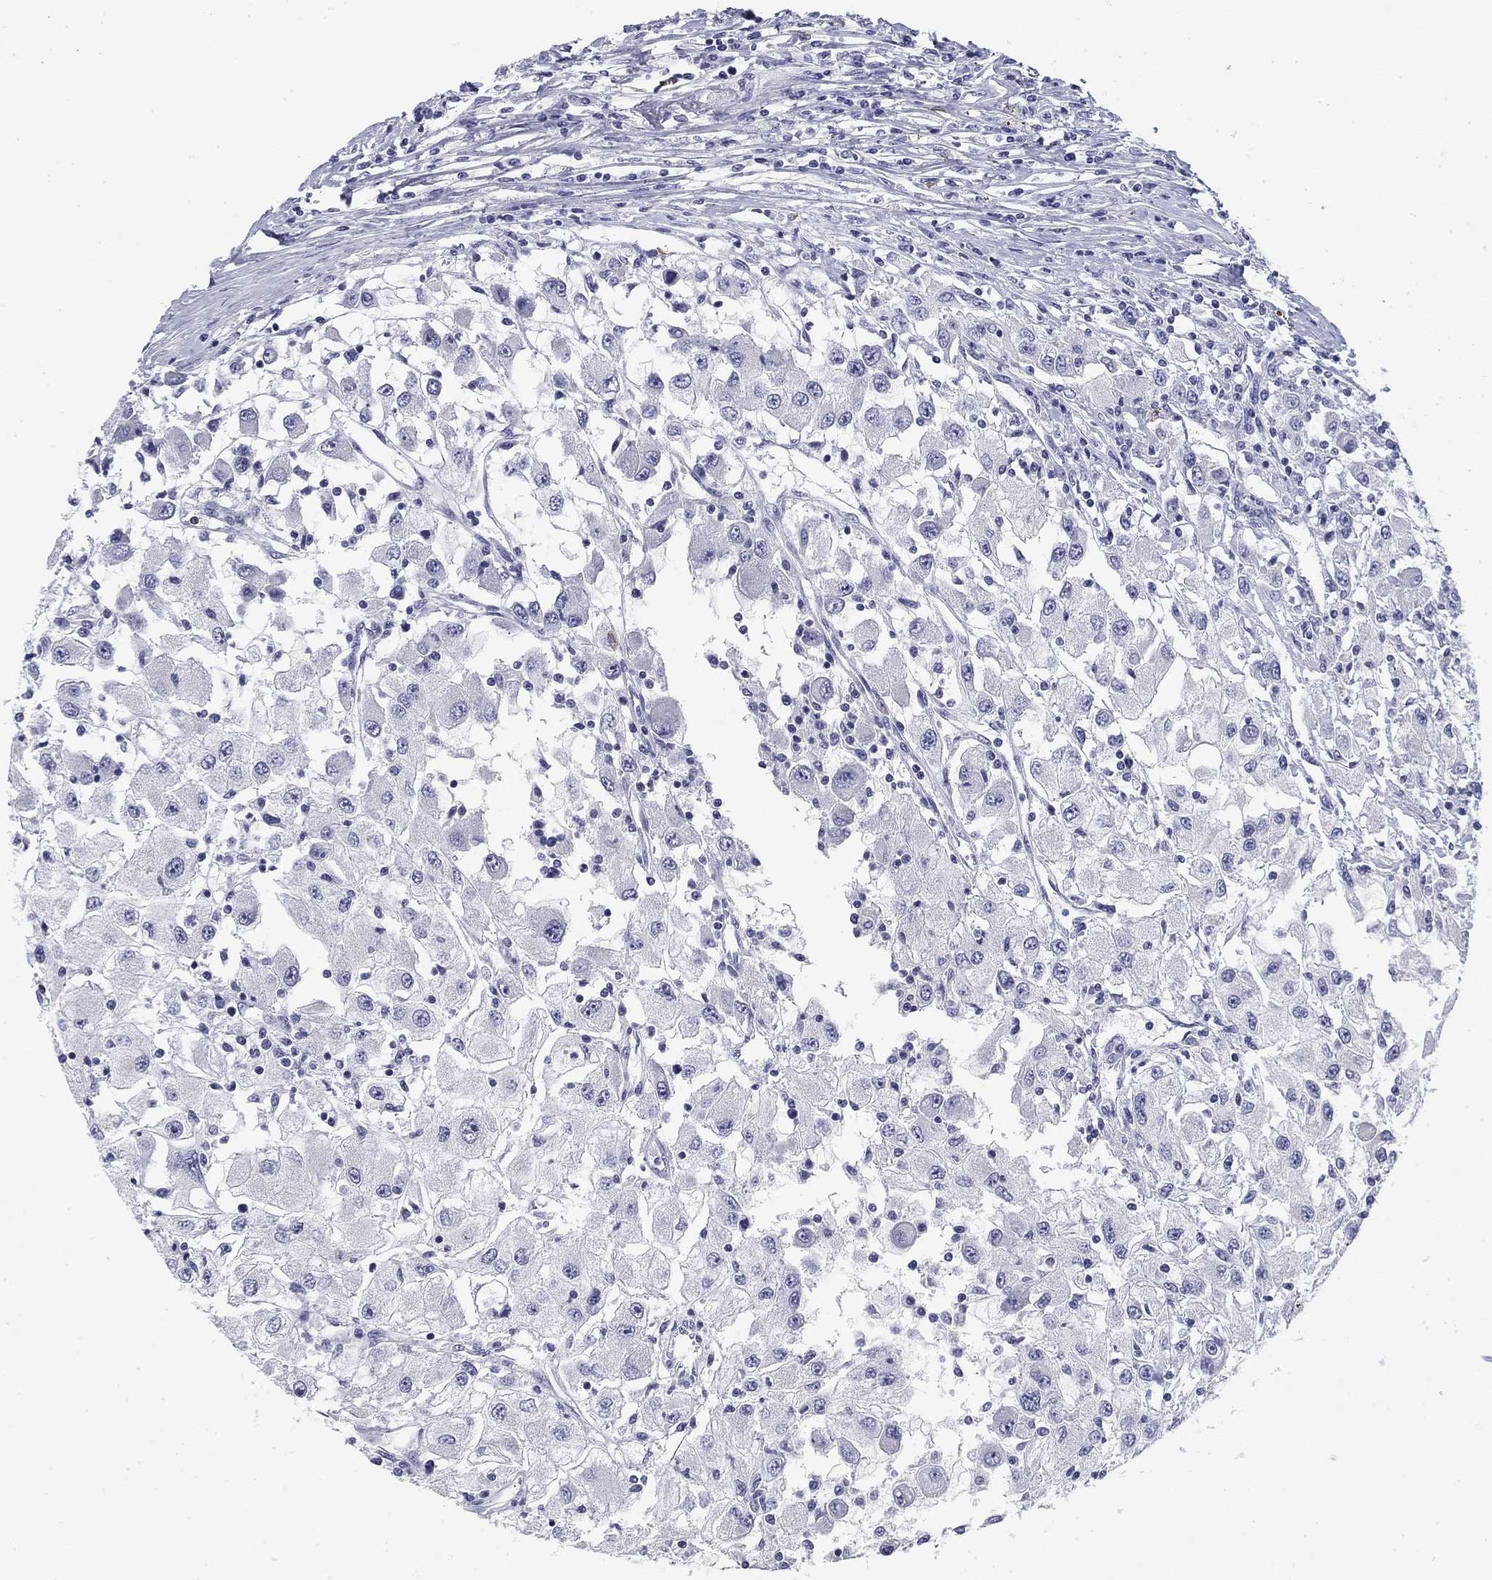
{"staining": {"intensity": "negative", "quantity": "none", "location": "none"}, "tissue": "renal cancer", "cell_type": "Tumor cells", "image_type": "cancer", "snomed": [{"axis": "morphology", "description": "Adenocarcinoma, NOS"}, {"axis": "topography", "description": "Kidney"}], "caption": "Immunohistochemical staining of renal cancer displays no significant expression in tumor cells. (DAB IHC, high magnification).", "gene": "CD79B", "patient": {"sex": "female", "age": 67}}